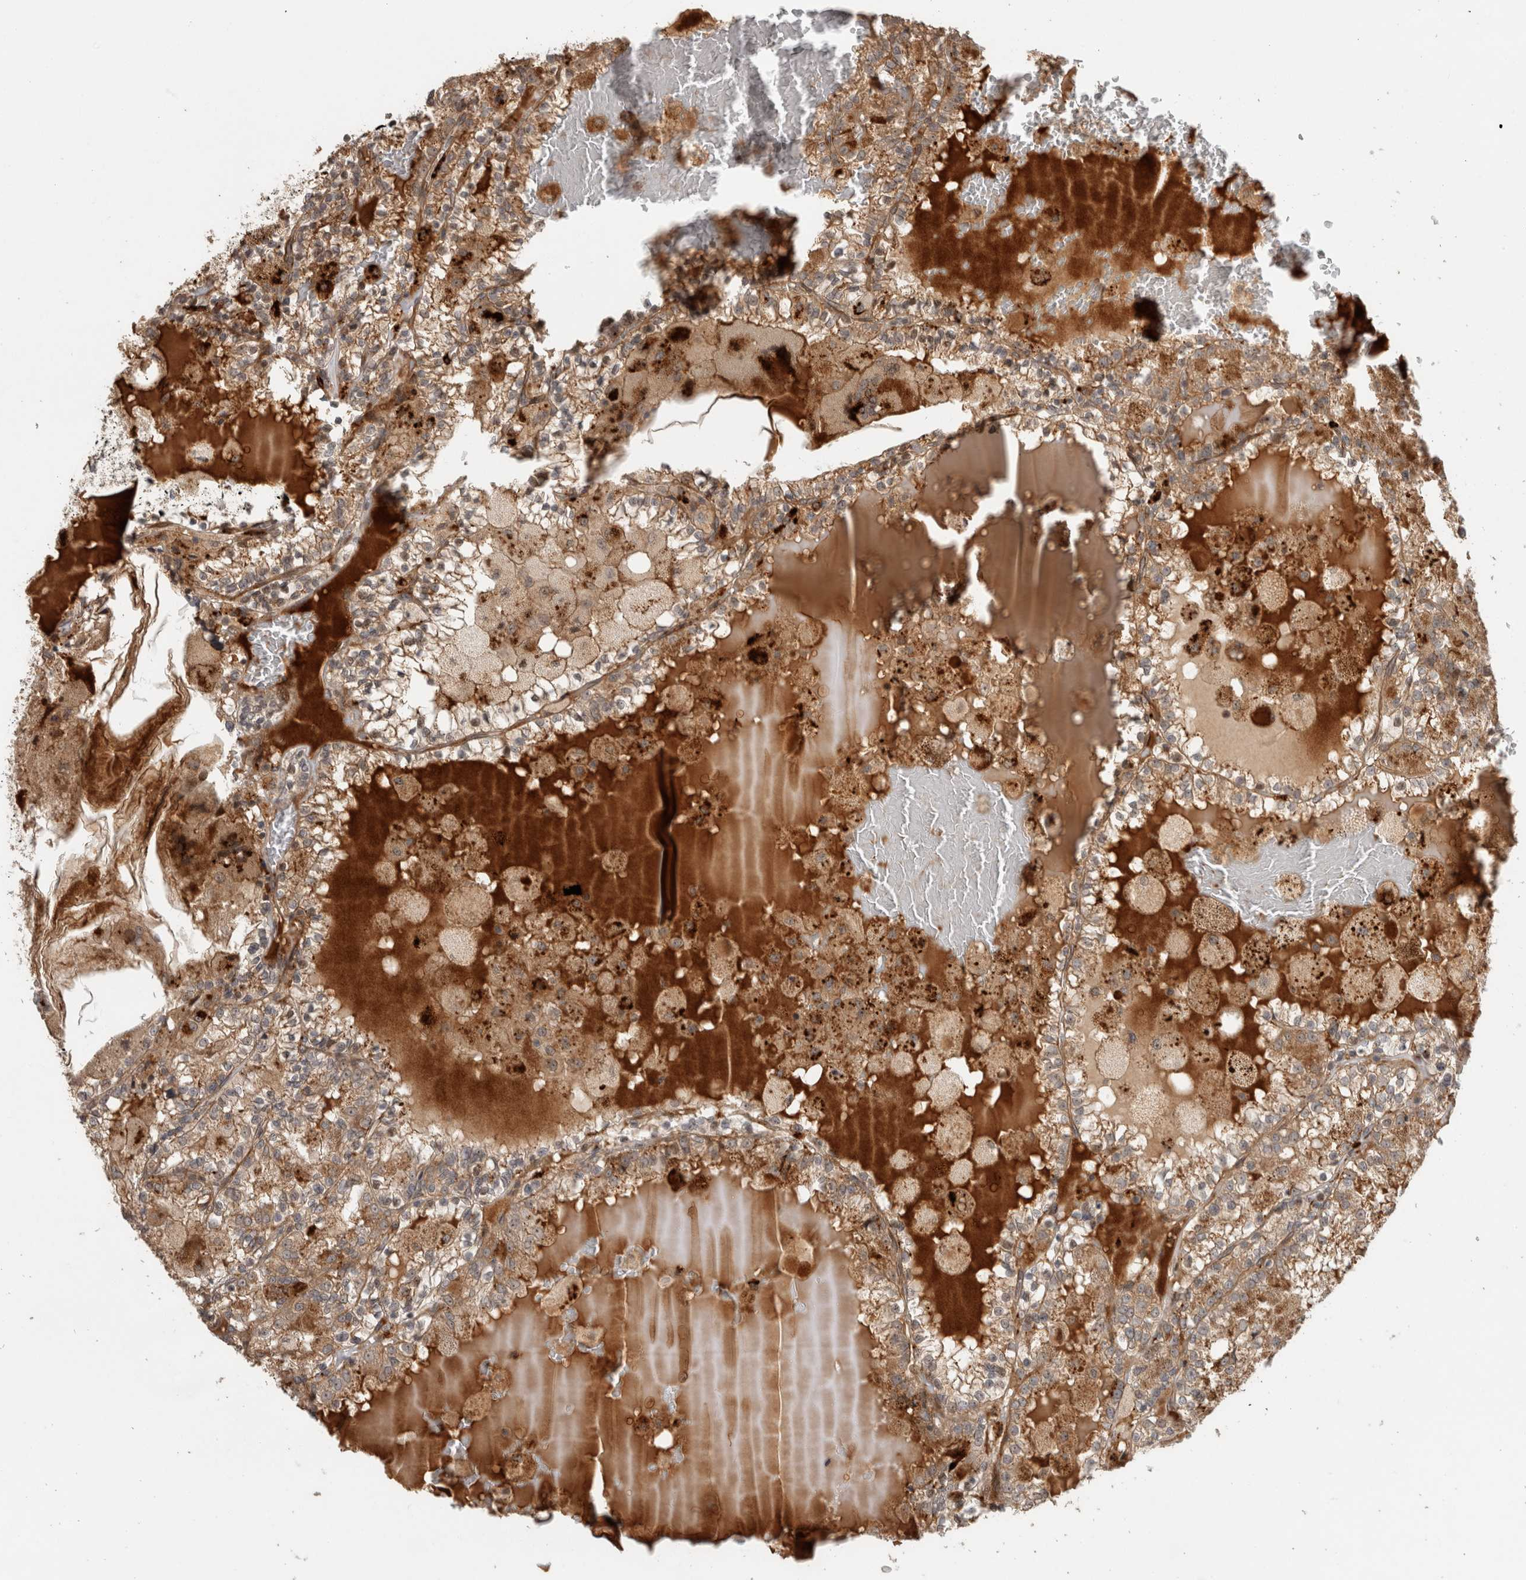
{"staining": {"intensity": "moderate", "quantity": ">75%", "location": "cytoplasmic/membranous"}, "tissue": "renal cancer", "cell_type": "Tumor cells", "image_type": "cancer", "snomed": [{"axis": "morphology", "description": "Adenocarcinoma, NOS"}, {"axis": "topography", "description": "Kidney"}], "caption": "IHC (DAB (3,3'-diaminobenzidine)) staining of human renal cancer exhibits moderate cytoplasmic/membranous protein expression in approximately >75% of tumor cells.", "gene": "PITPNC1", "patient": {"sex": "female", "age": 56}}